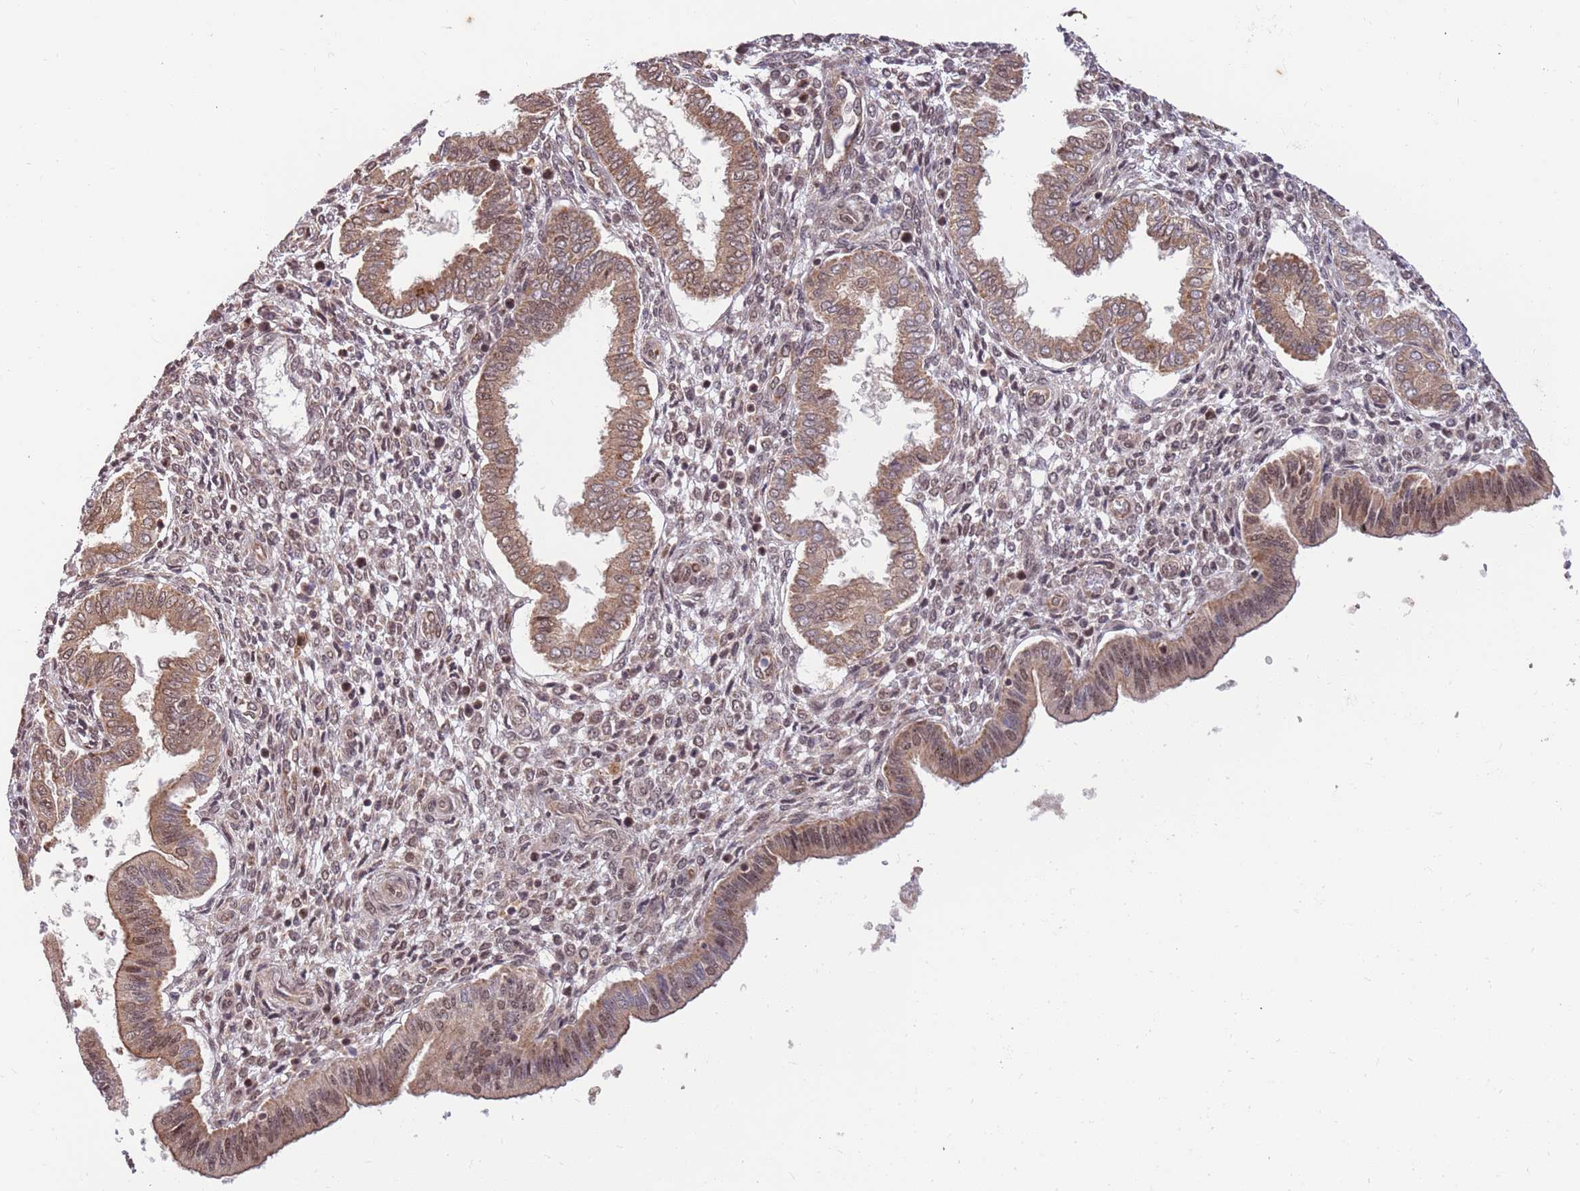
{"staining": {"intensity": "weak", "quantity": "<25%", "location": "nuclear"}, "tissue": "endometrium", "cell_type": "Cells in endometrial stroma", "image_type": "normal", "snomed": [{"axis": "morphology", "description": "Normal tissue, NOS"}, {"axis": "topography", "description": "Endometrium"}], "caption": "DAB (3,3'-diaminobenzidine) immunohistochemical staining of normal human endometrium demonstrates no significant positivity in cells in endometrial stroma.", "gene": "HAUS3", "patient": {"sex": "female", "age": 24}}